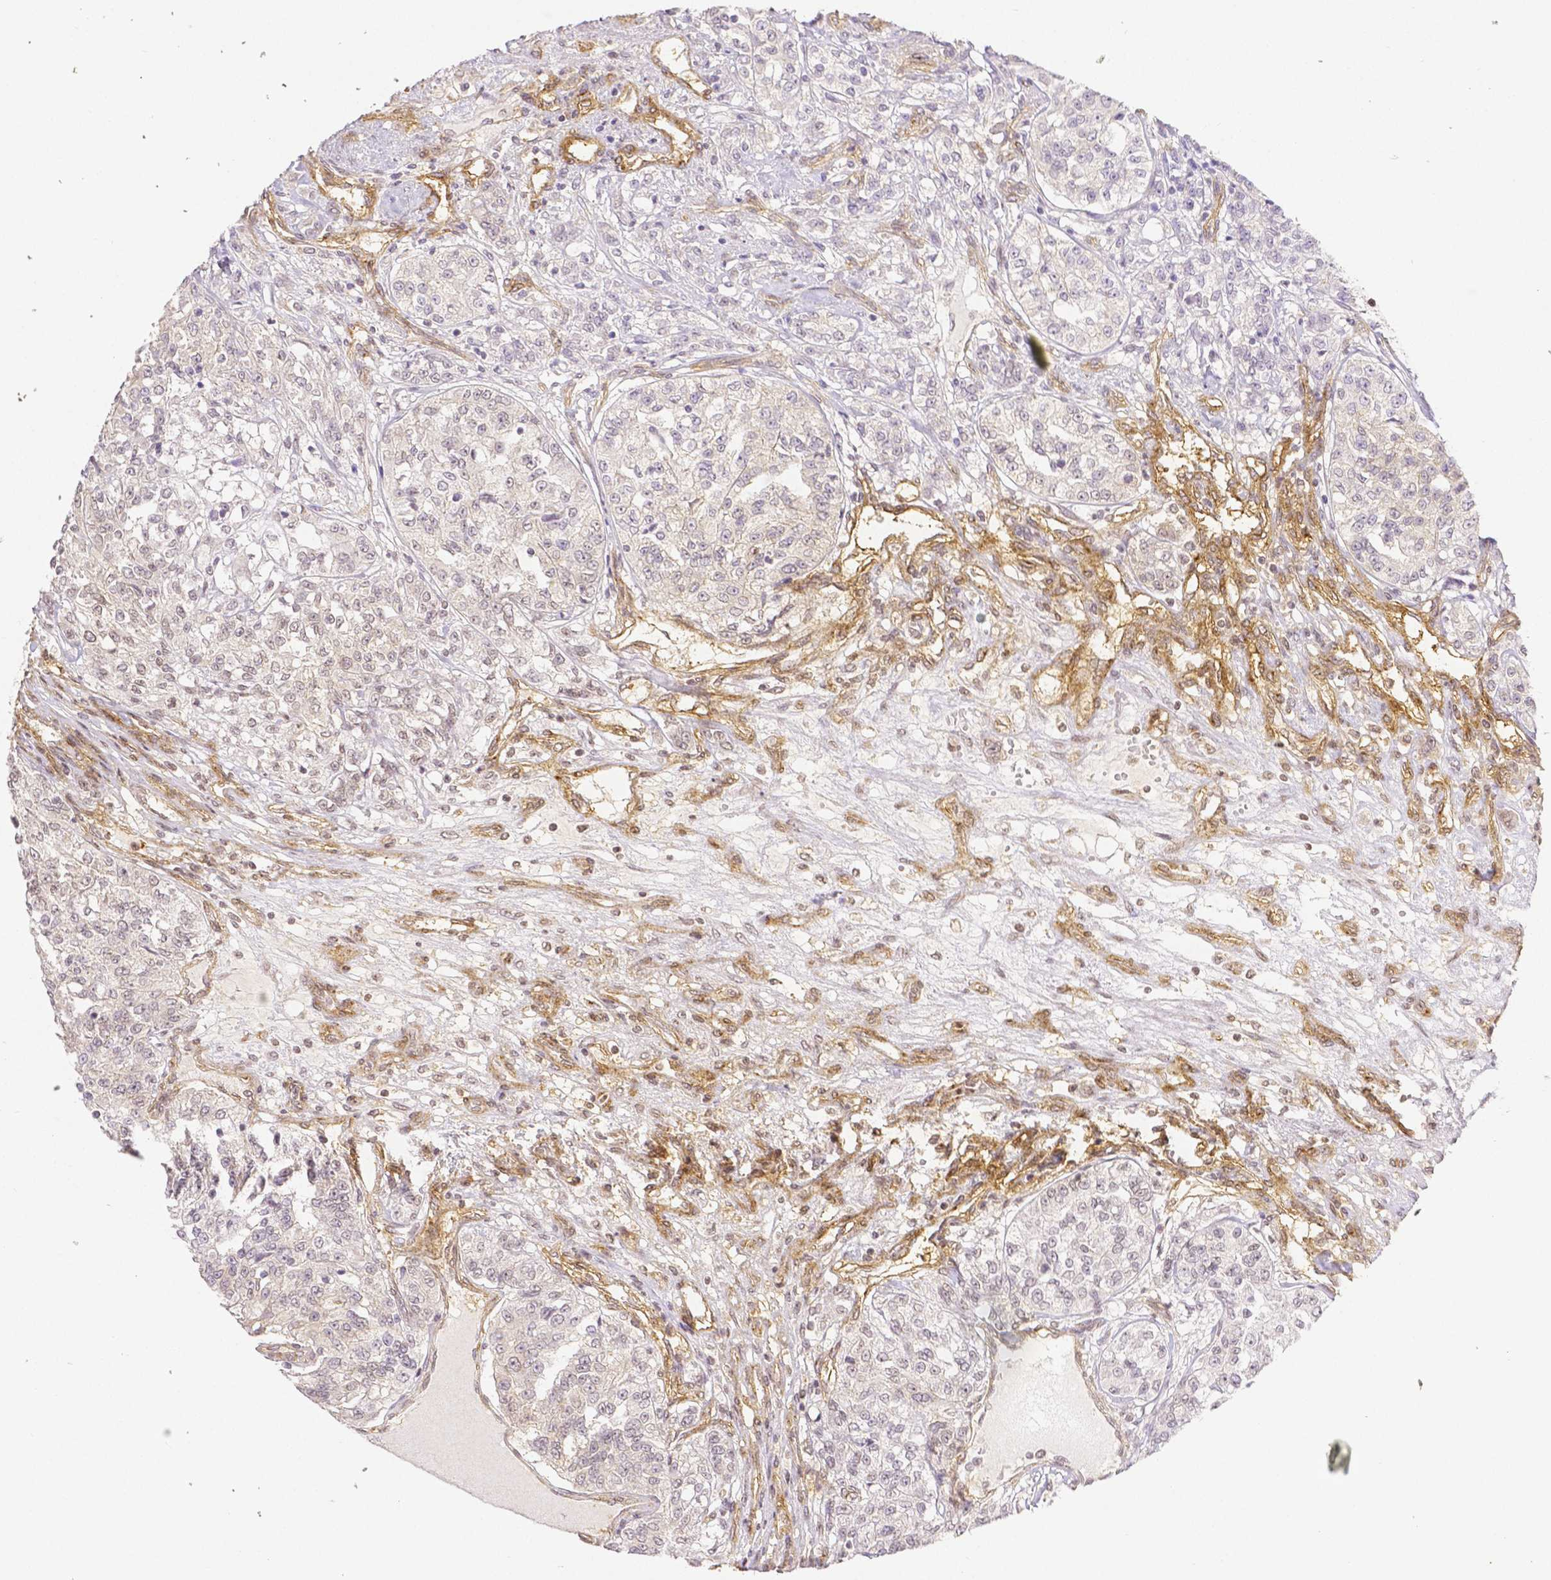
{"staining": {"intensity": "negative", "quantity": "none", "location": "none"}, "tissue": "renal cancer", "cell_type": "Tumor cells", "image_type": "cancer", "snomed": [{"axis": "morphology", "description": "Adenocarcinoma, NOS"}, {"axis": "topography", "description": "Kidney"}], "caption": "Immunohistochemical staining of renal adenocarcinoma exhibits no significant positivity in tumor cells.", "gene": "THY1", "patient": {"sex": "female", "age": 63}}